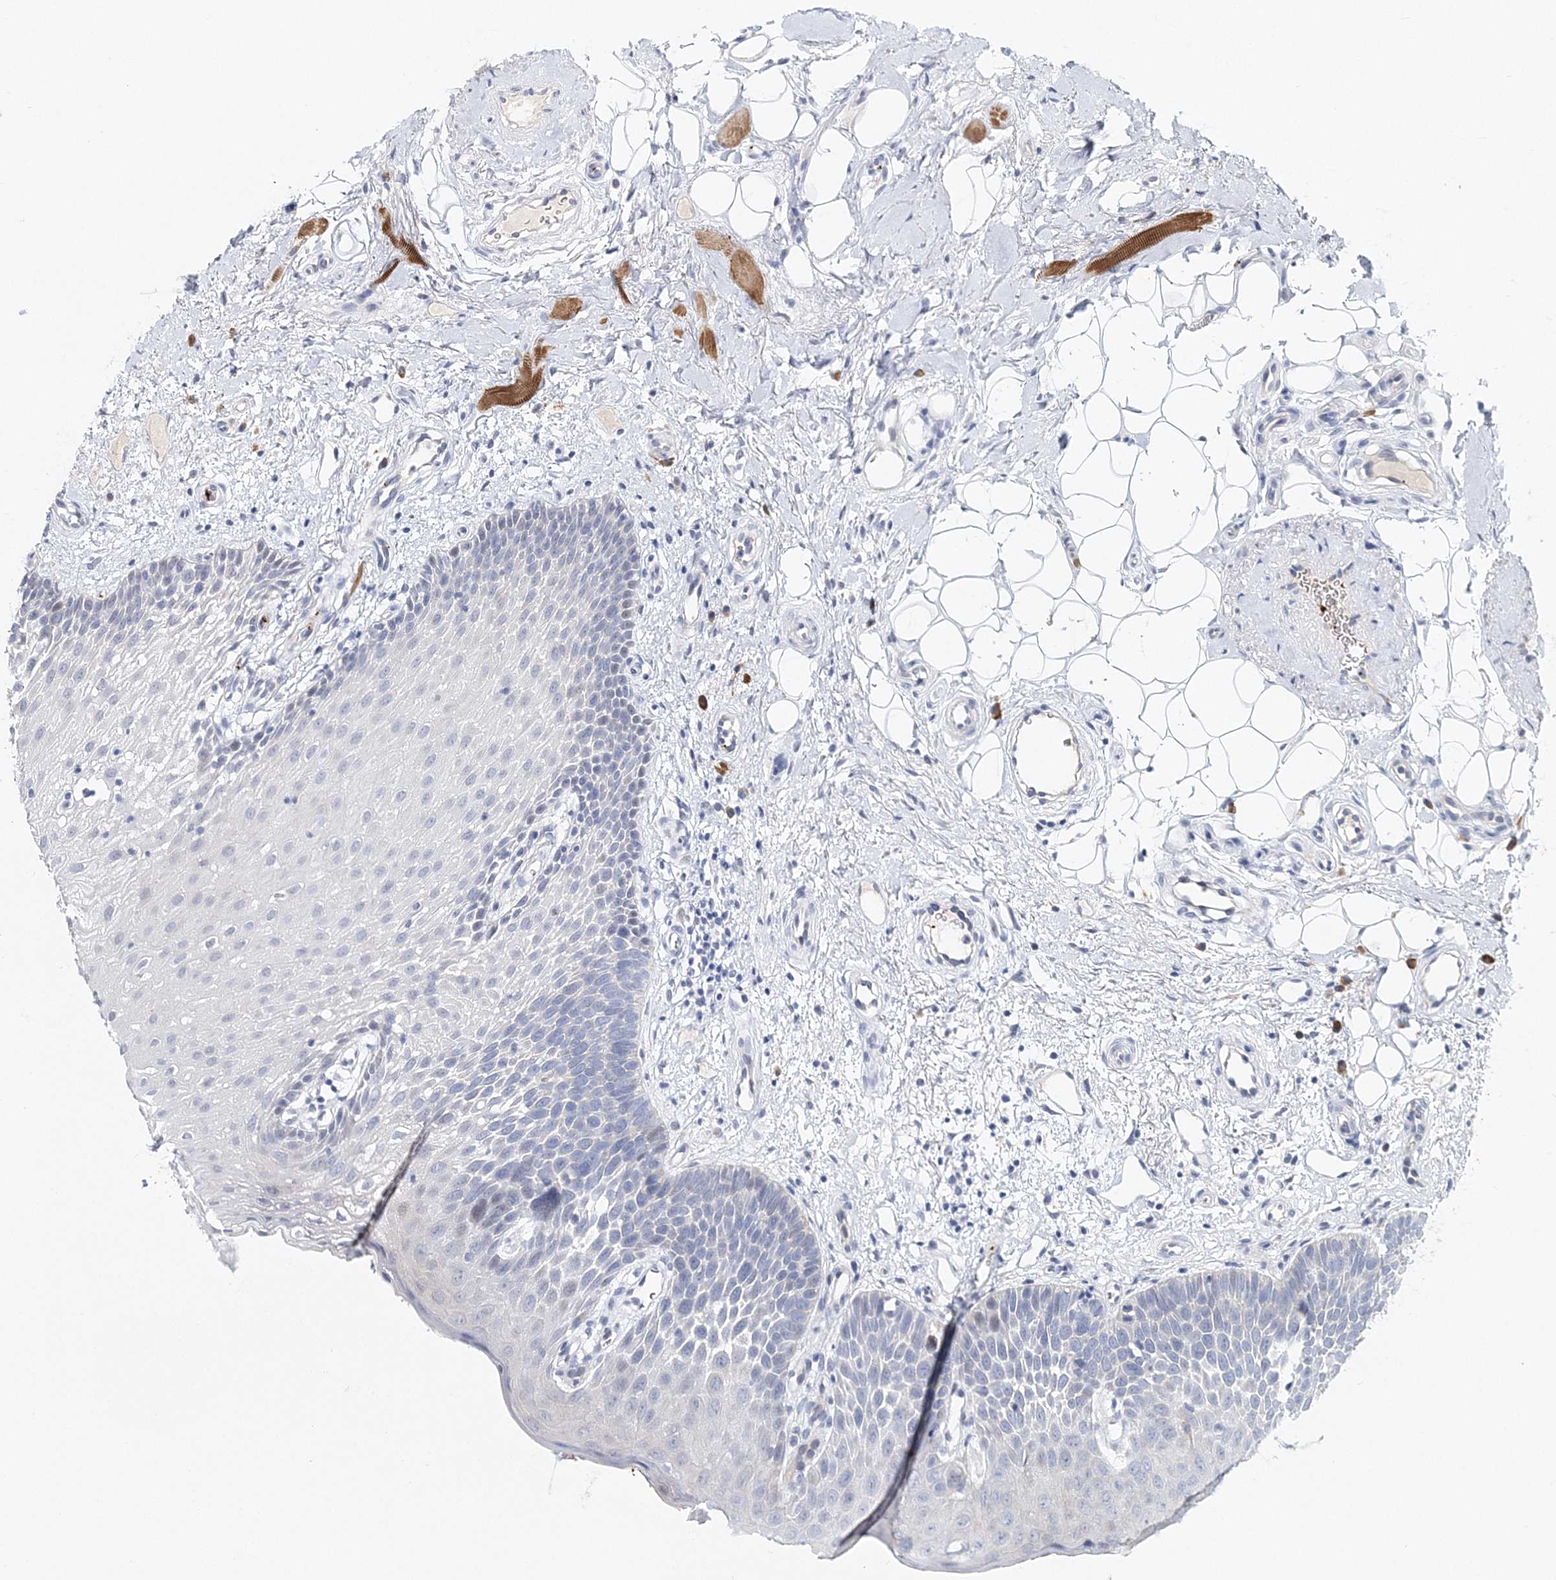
{"staining": {"intensity": "negative", "quantity": "none", "location": "none"}, "tissue": "oral mucosa", "cell_type": "Squamous epithelial cells", "image_type": "normal", "snomed": [{"axis": "morphology", "description": "No evidence of malignacy"}, {"axis": "topography", "description": "Oral tissue"}, {"axis": "topography", "description": "Head-Neck"}], "caption": "This image is of unremarkable oral mucosa stained with IHC to label a protein in brown with the nuclei are counter-stained blue. There is no staining in squamous epithelial cells. (DAB immunohistochemistry (IHC) visualized using brightfield microscopy, high magnification).", "gene": "MYOZ2", "patient": {"sex": "male", "age": 68}}